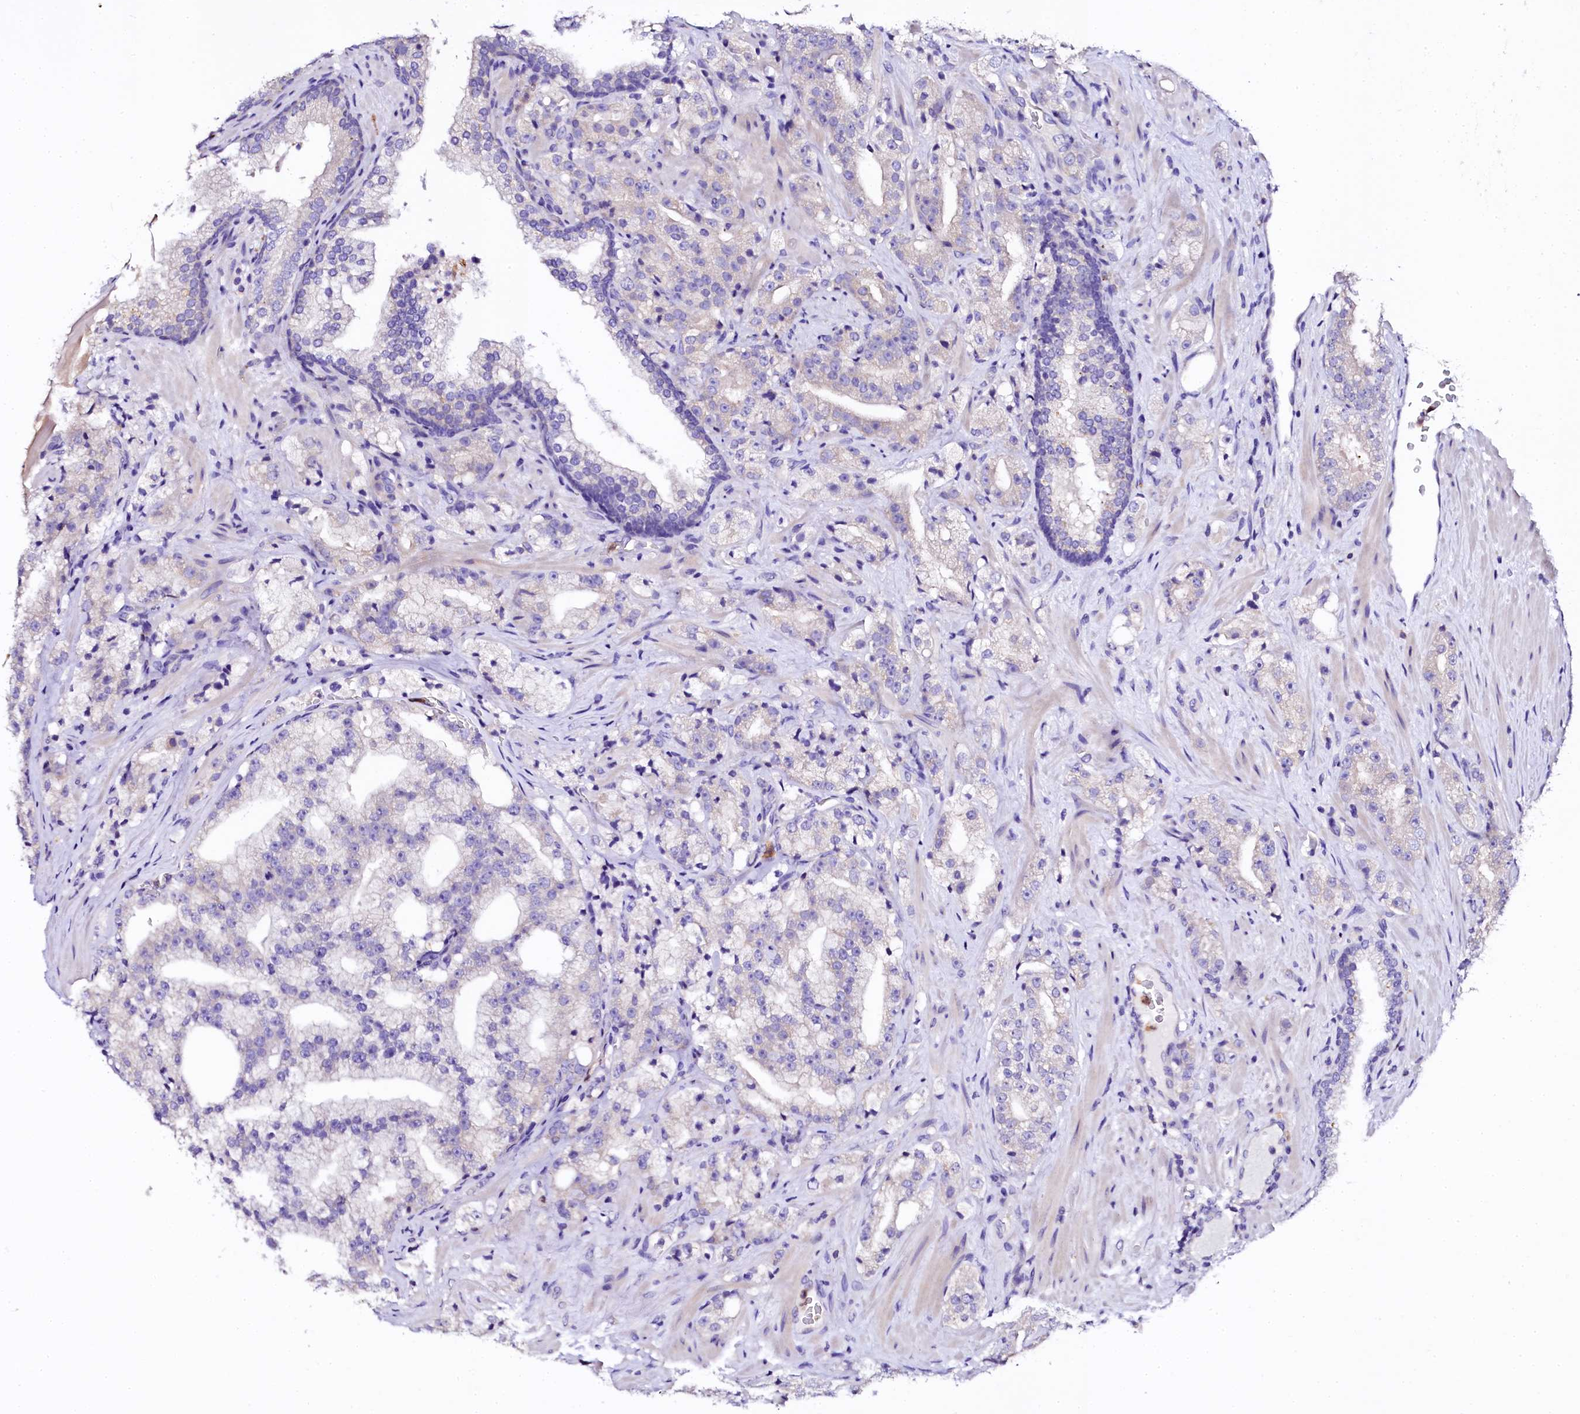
{"staining": {"intensity": "negative", "quantity": "none", "location": "none"}, "tissue": "prostate cancer", "cell_type": "Tumor cells", "image_type": "cancer", "snomed": [{"axis": "morphology", "description": "Adenocarcinoma, High grade"}, {"axis": "topography", "description": "Prostate"}], "caption": "This photomicrograph is of adenocarcinoma (high-grade) (prostate) stained with immunohistochemistry to label a protein in brown with the nuclei are counter-stained blue. There is no staining in tumor cells.", "gene": "NAA16", "patient": {"sex": "male", "age": 64}}